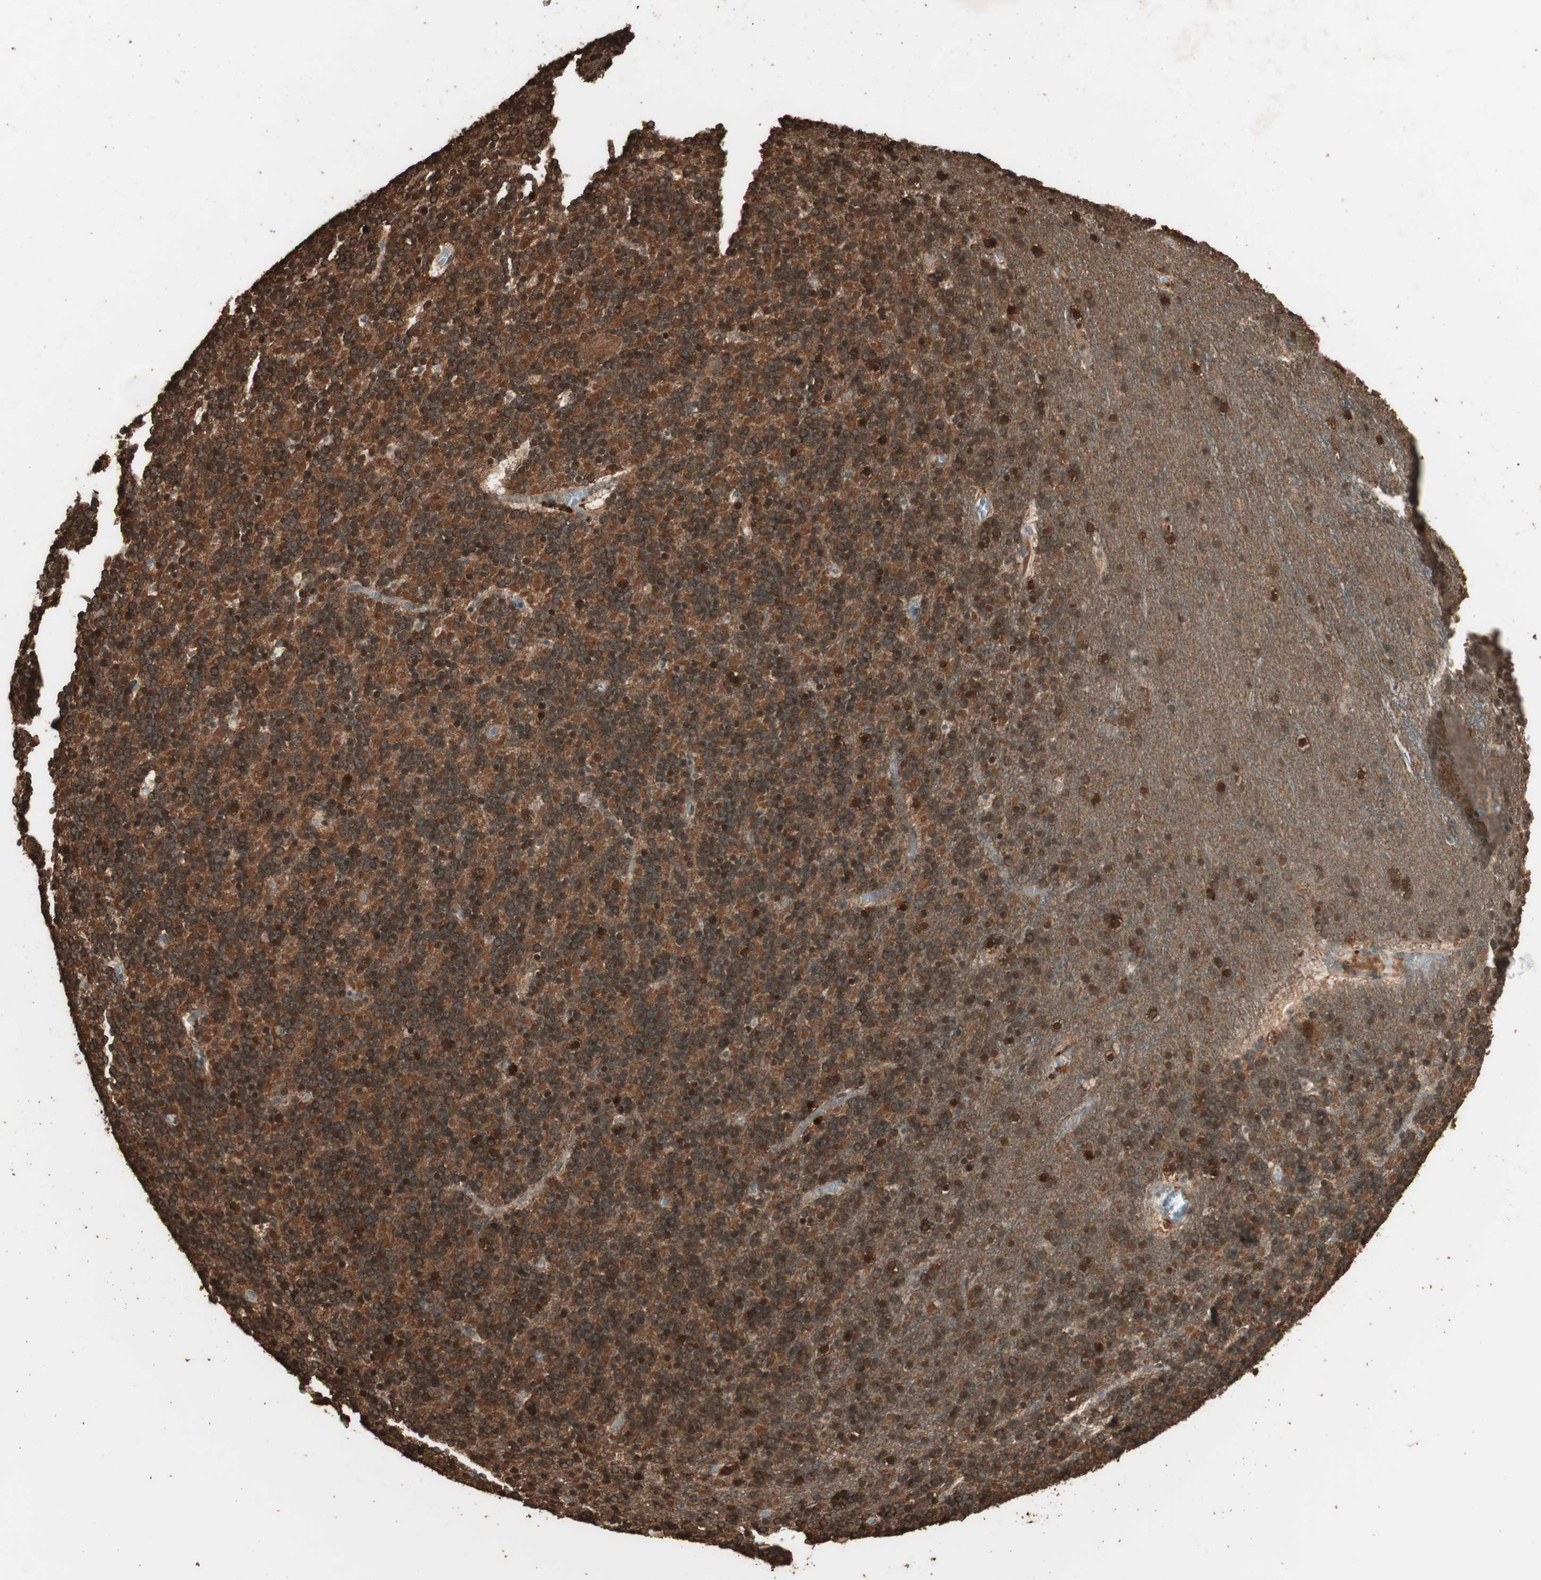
{"staining": {"intensity": "strong", "quantity": ">75%", "location": "cytoplasmic/membranous"}, "tissue": "cerebellum", "cell_type": "Cells in granular layer", "image_type": "normal", "snomed": [{"axis": "morphology", "description": "Normal tissue, NOS"}, {"axis": "topography", "description": "Cerebellum"}], "caption": "Immunohistochemistry histopathology image of normal cerebellum: human cerebellum stained using immunohistochemistry displays high levels of strong protein expression localized specifically in the cytoplasmic/membranous of cells in granular layer, appearing as a cytoplasmic/membranous brown color.", "gene": "CCN4", "patient": {"sex": "male", "age": 45}}